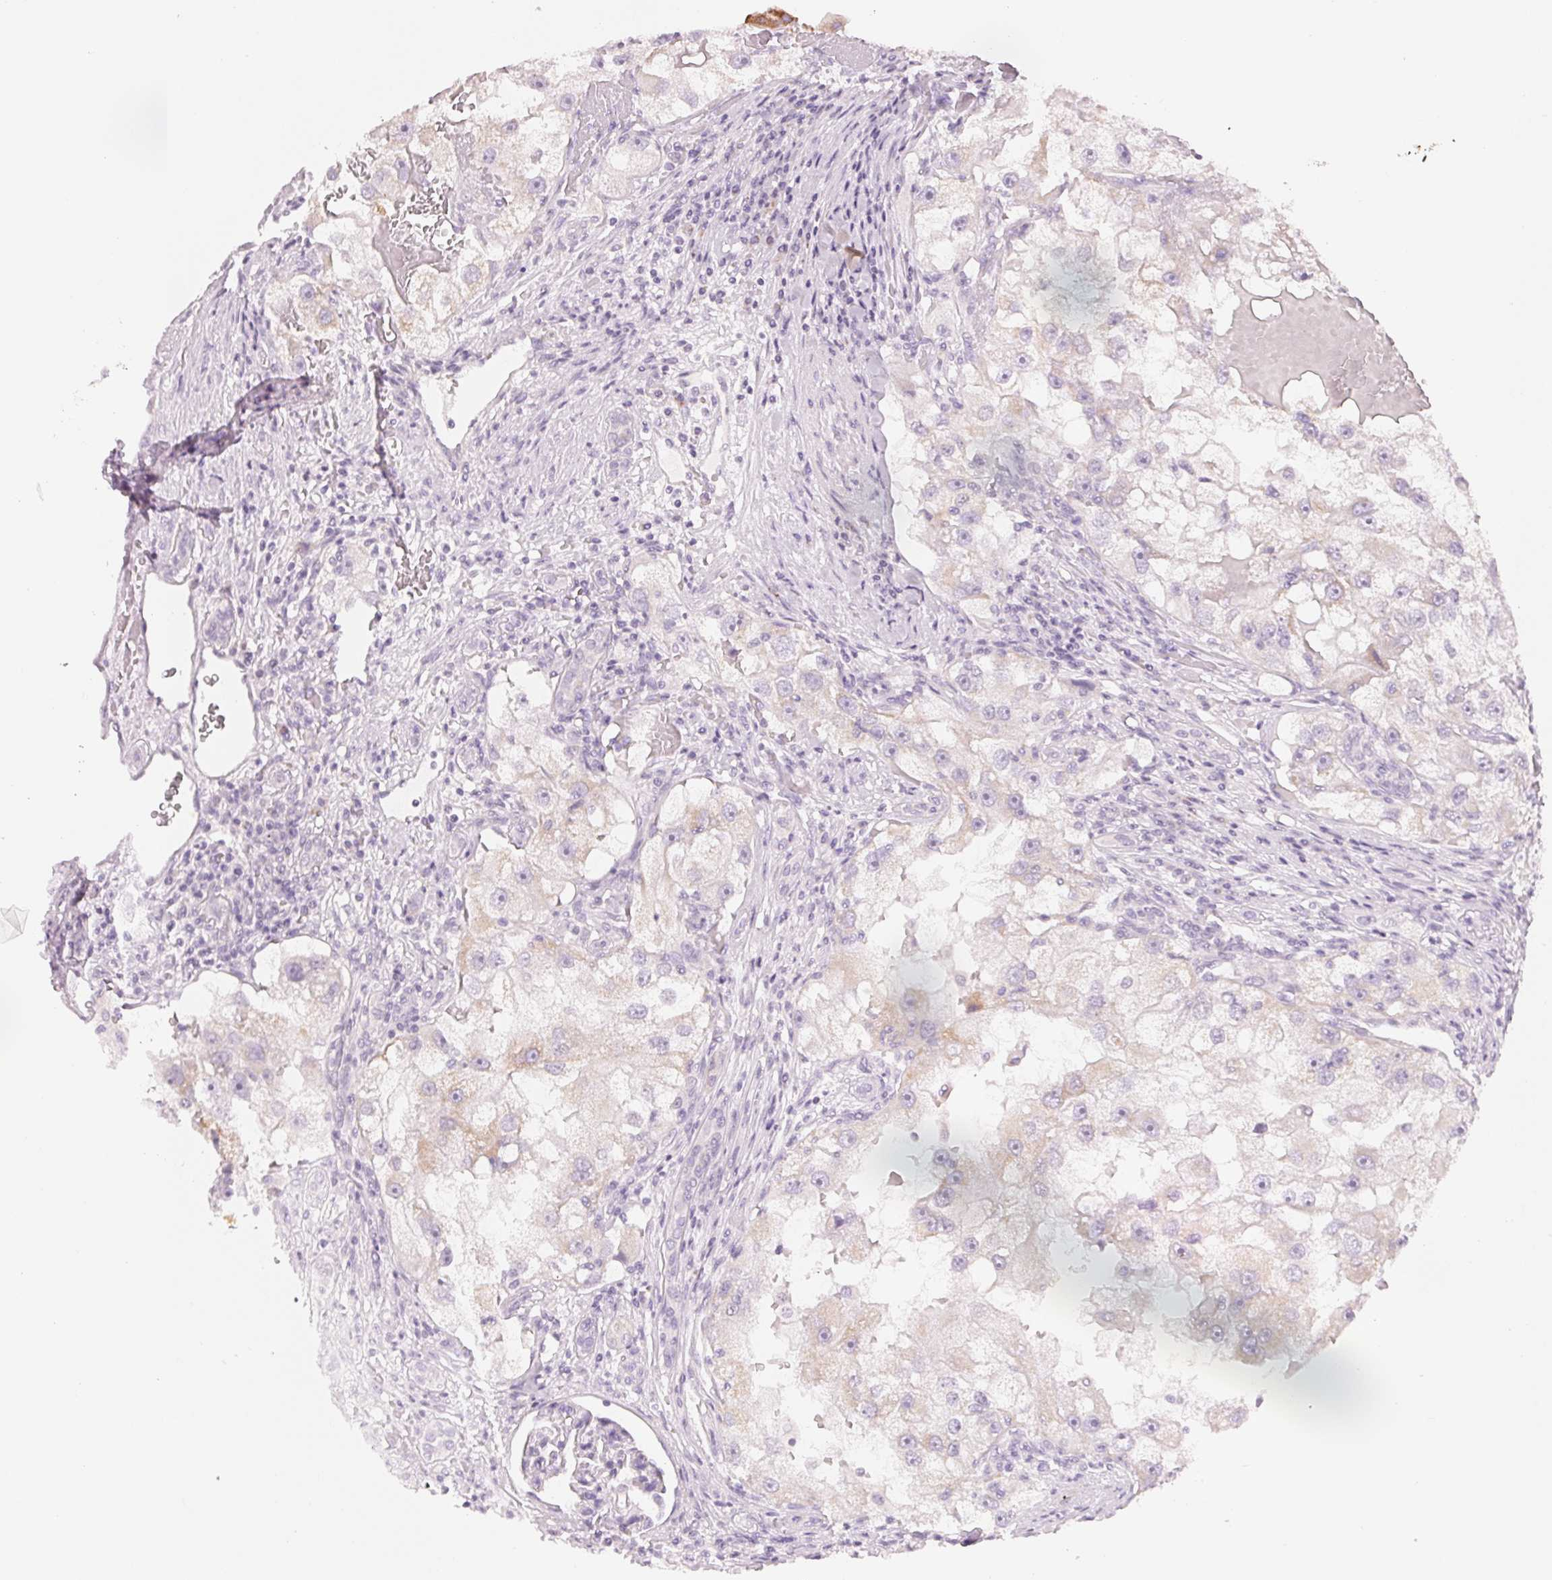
{"staining": {"intensity": "weak", "quantity": "<25%", "location": "cytoplasmic/membranous"}, "tissue": "renal cancer", "cell_type": "Tumor cells", "image_type": "cancer", "snomed": [{"axis": "morphology", "description": "Adenocarcinoma, NOS"}, {"axis": "topography", "description": "Kidney"}], "caption": "IHC photomicrograph of human renal cancer (adenocarcinoma) stained for a protein (brown), which displays no staining in tumor cells. (DAB (3,3'-diaminobenzidine) IHC with hematoxylin counter stain).", "gene": "HOXB13", "patient": {"sex": "male", "age": 63}}